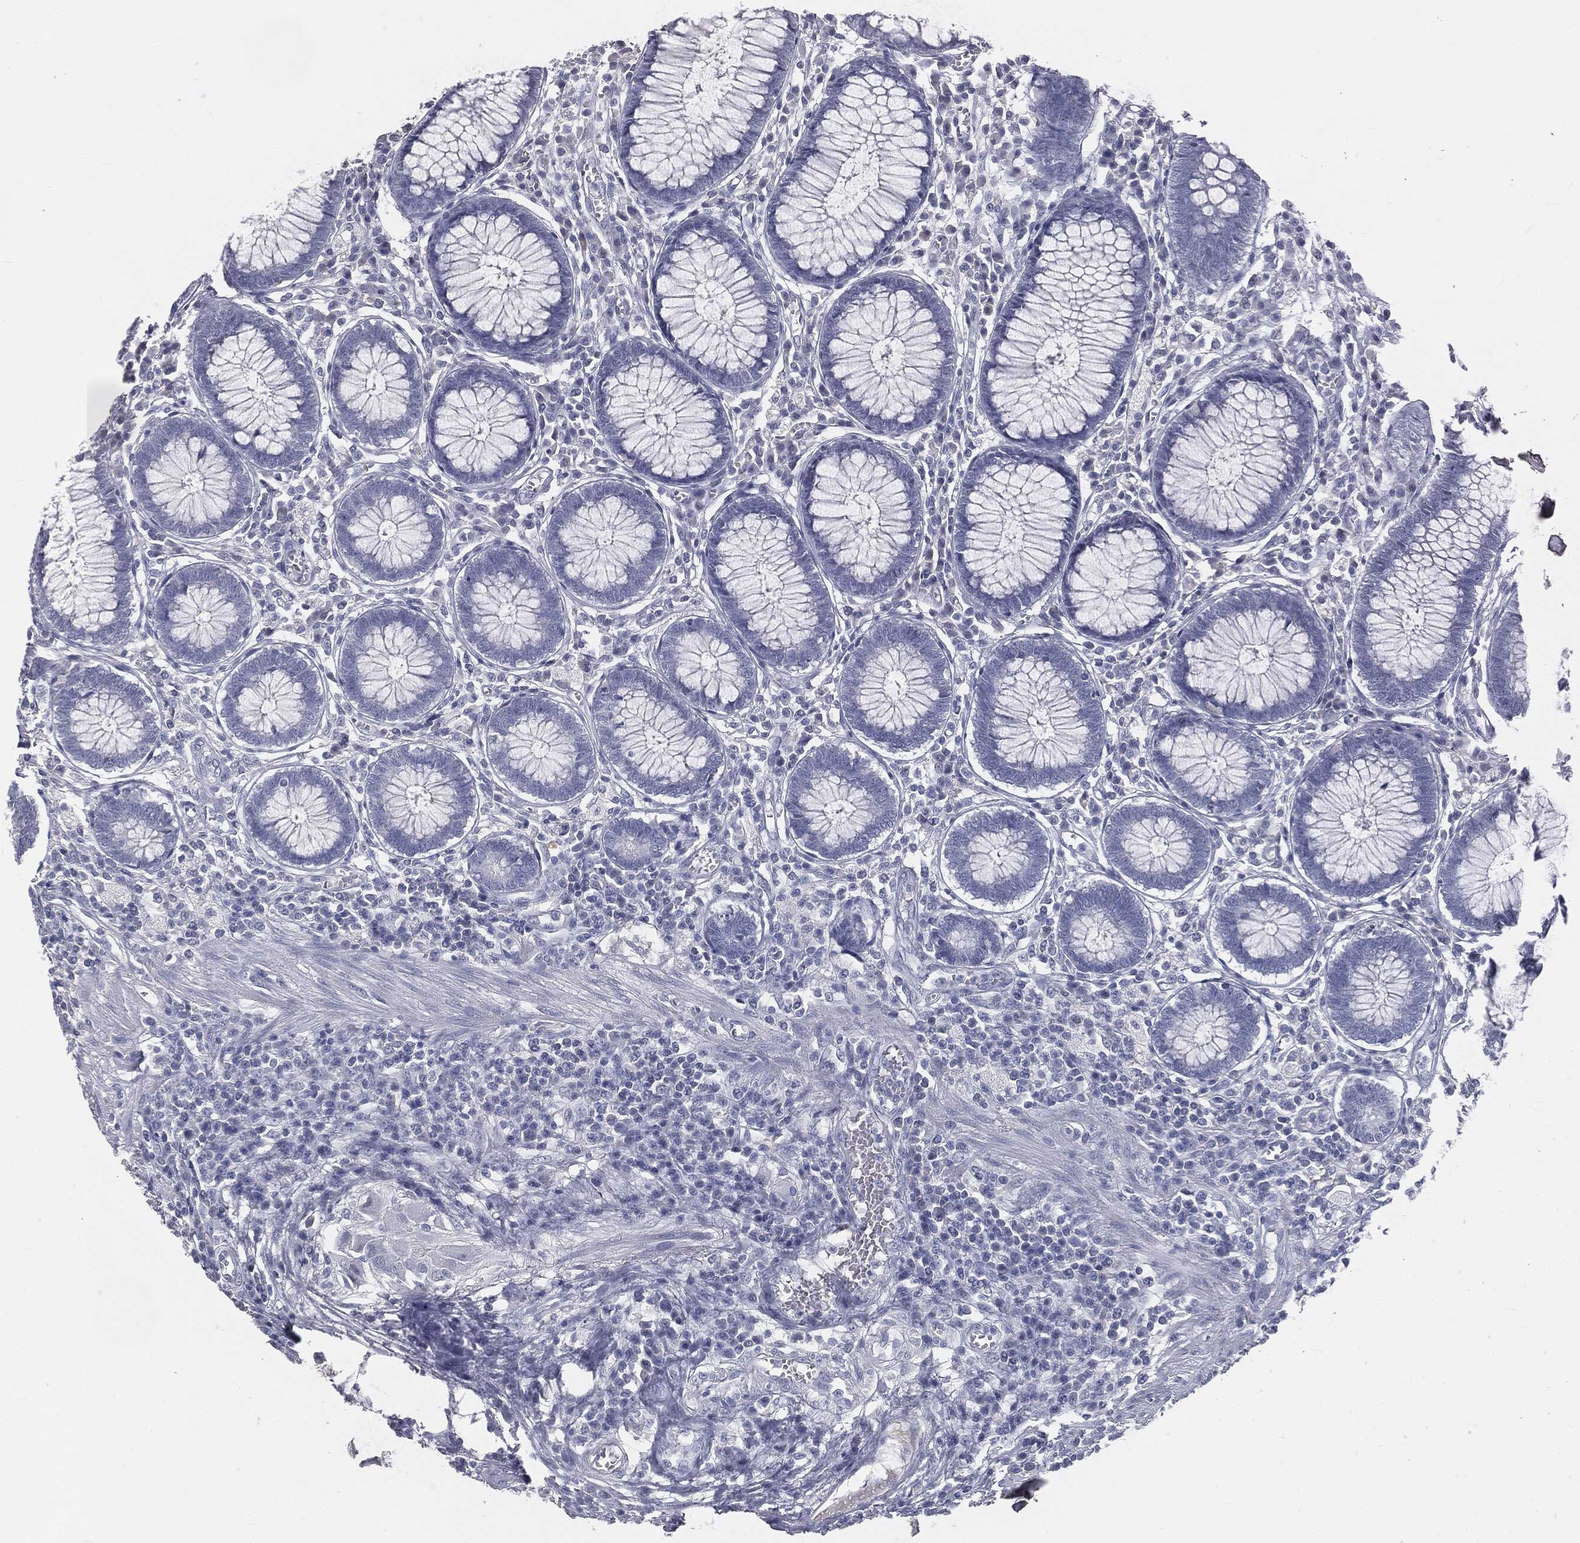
{"staining": {"intensity": "negative", "quantity": "none", "location": "none"}, "tissue": "colon", "cell_type": "Endothelial cells", "image_type": "normal", "snomed": [{"axis": "morphology", "description": "Normal tissue, NOS"}, {"axis": "topography", "description": "Colon"}], "caption": "Immunohistochemistry (IHC) image of normal colon stained for a protein (brown), which reveals no staining in endothelial cells.", "gene": "PRAME", "patient": {"sex": "male", "age": 65}}